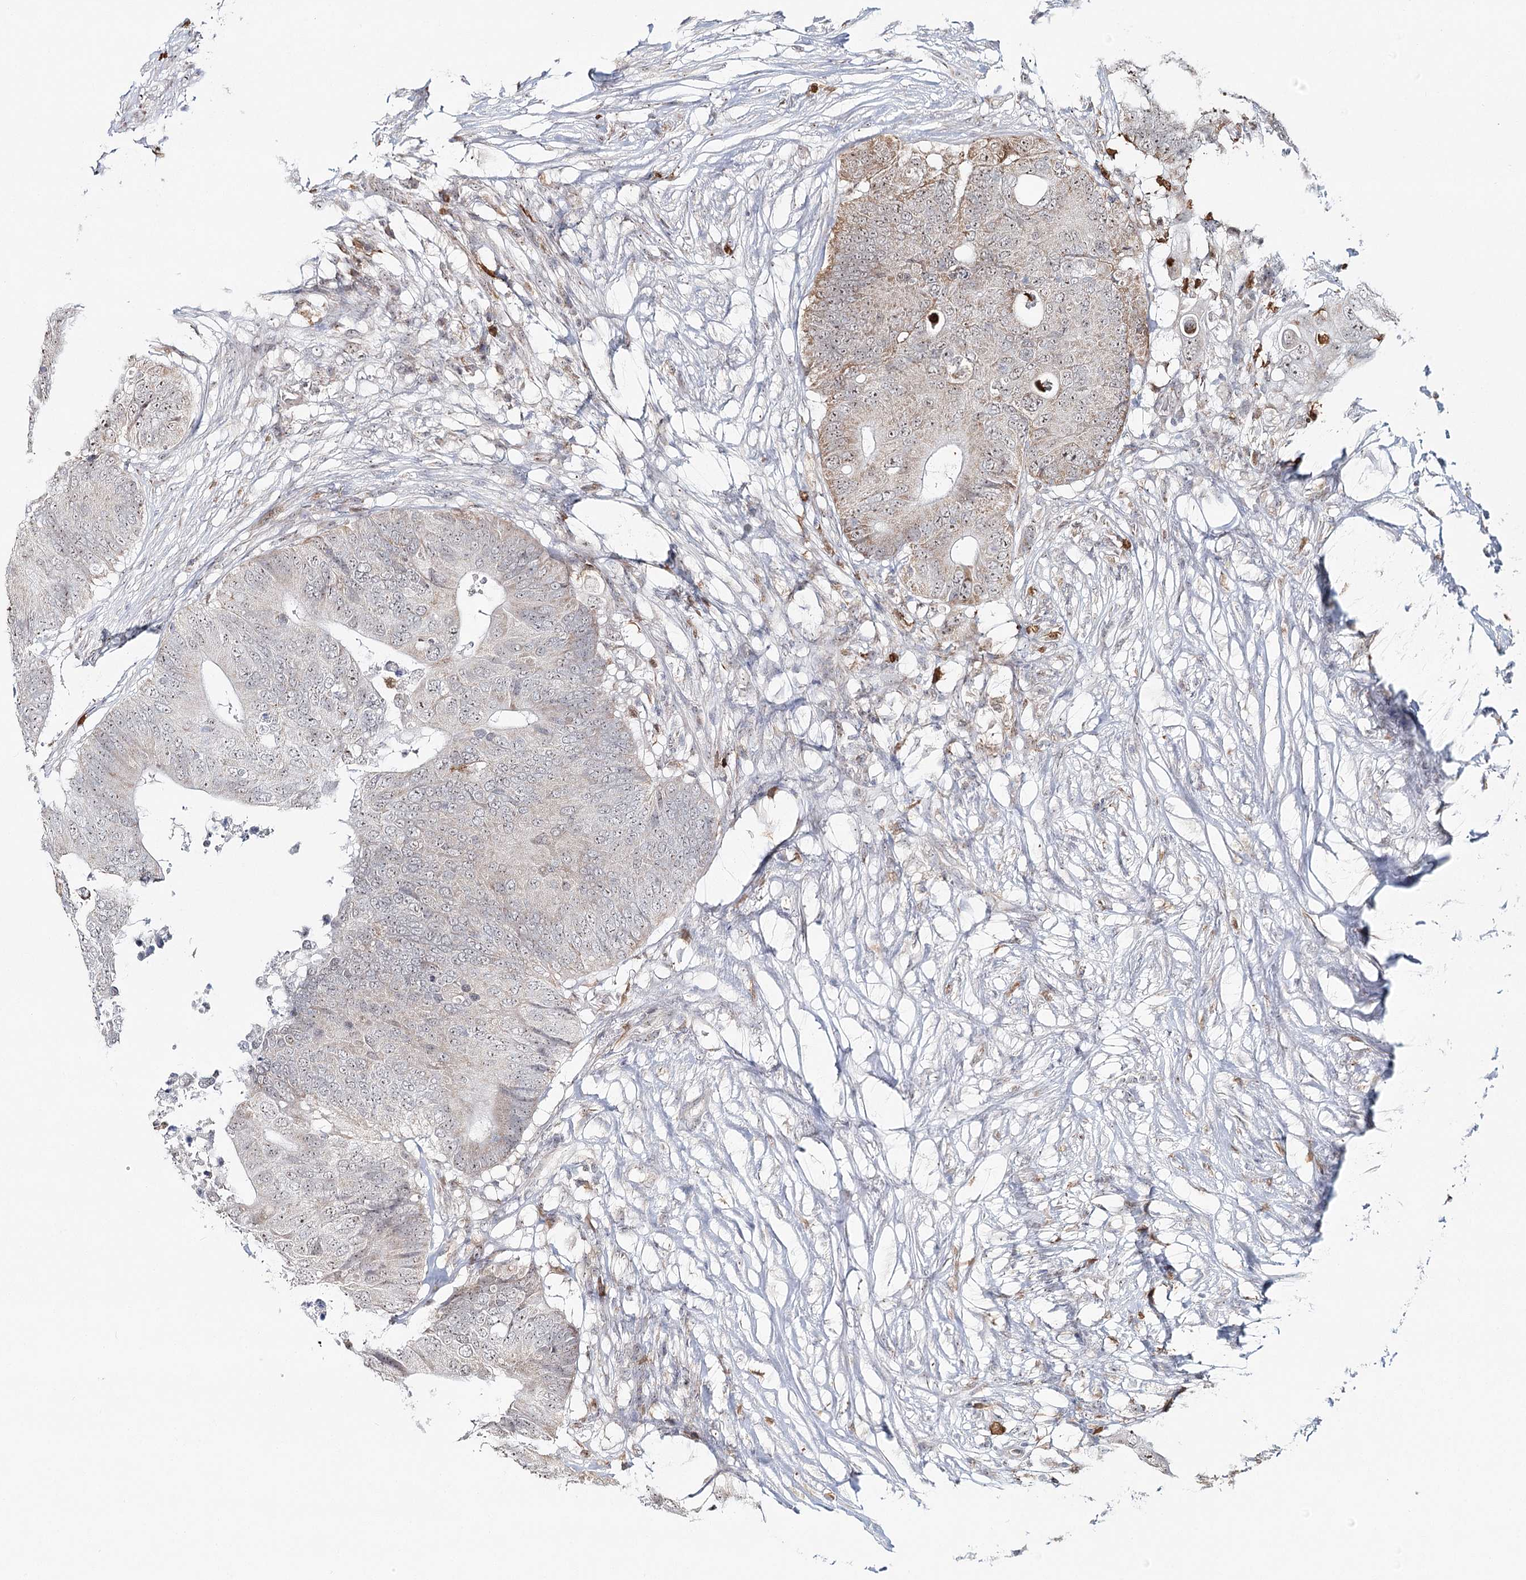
{"staining": {"intensity": "weak", "quantity": "<25%", "location": "cytoplasmic/membranous"}, "tissue": "colorectal cancer", "cell_type": "Tumor cells", "image_type": "cancer", "snomed": [{"axis": "morphology", "description": "Adenocarcinoma, NOS"}, {"axis": "topography", "description": "Colon"}], "caption": "A high-resolution histopathology image shows immunohistochemistry (IHC) staining of adenocarcinoma (colorectal), which shows no significant positivity in tumor cells. (Immunohistochemistry (ihc), brightfield microscopy, high magnification).", "gene": "ATAD1", "patient": {"sex": "male", "age": 71}}